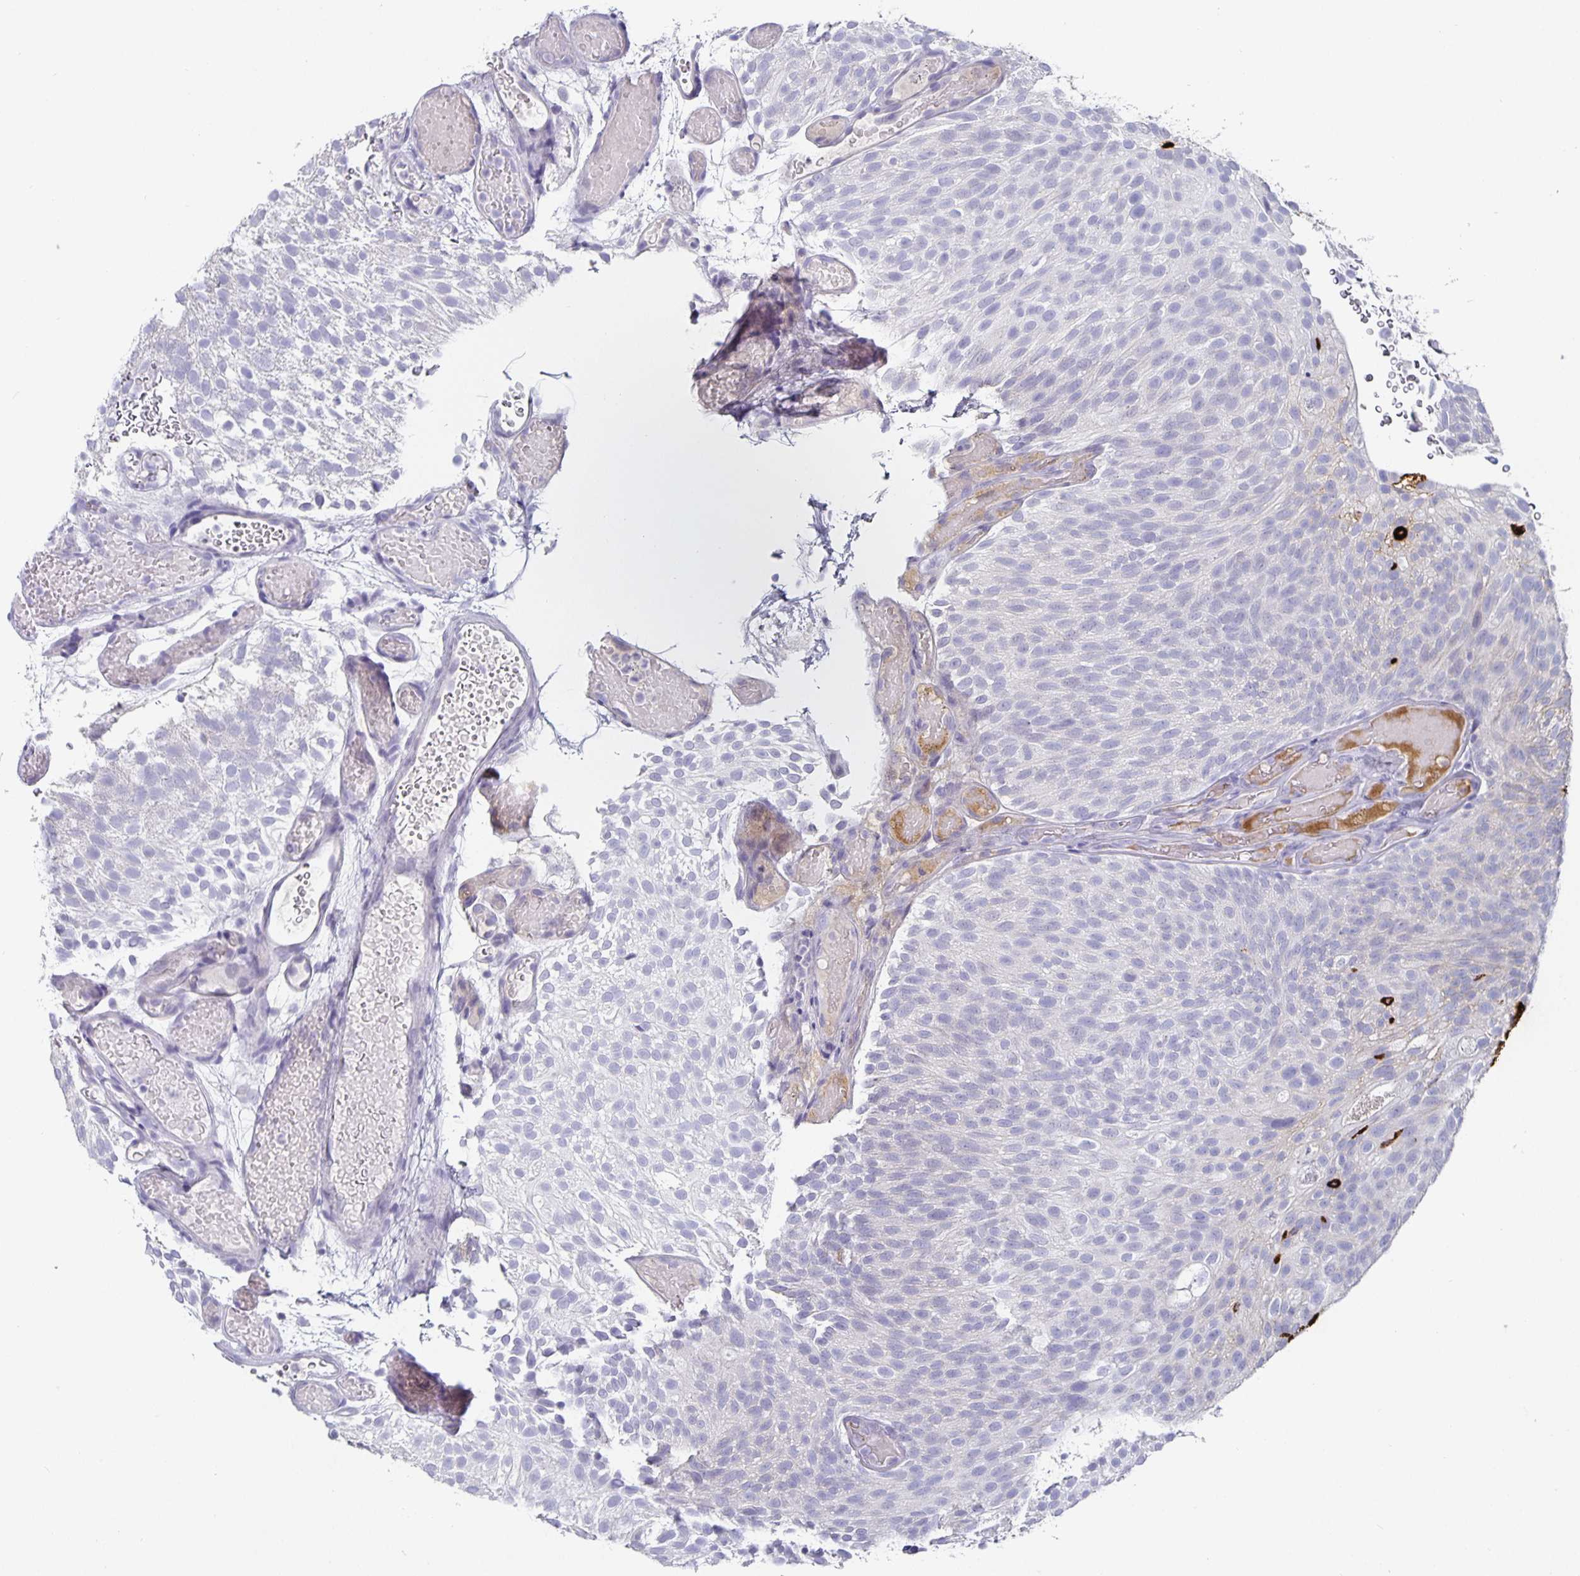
{"staining": {"intensity": "negative", "quantity": "none", "location": "none"}, "tissue": "urothelial cancer", "cell_type": "Tumor cells", "image_type": "cancer", "snomed": [{"axis": "morphology", "description": "Urothelial carcinoma, Low grade"}, {"axis": "topography", "description": "Urinary bladder"}], "caption": "A photomicrograph of urothelial carcinoma (low-grade) stained for a protein exhibits no brown staining in tumor cells.", "gene": "CHGA", "patient": {"sex": "male", "age": 78}}